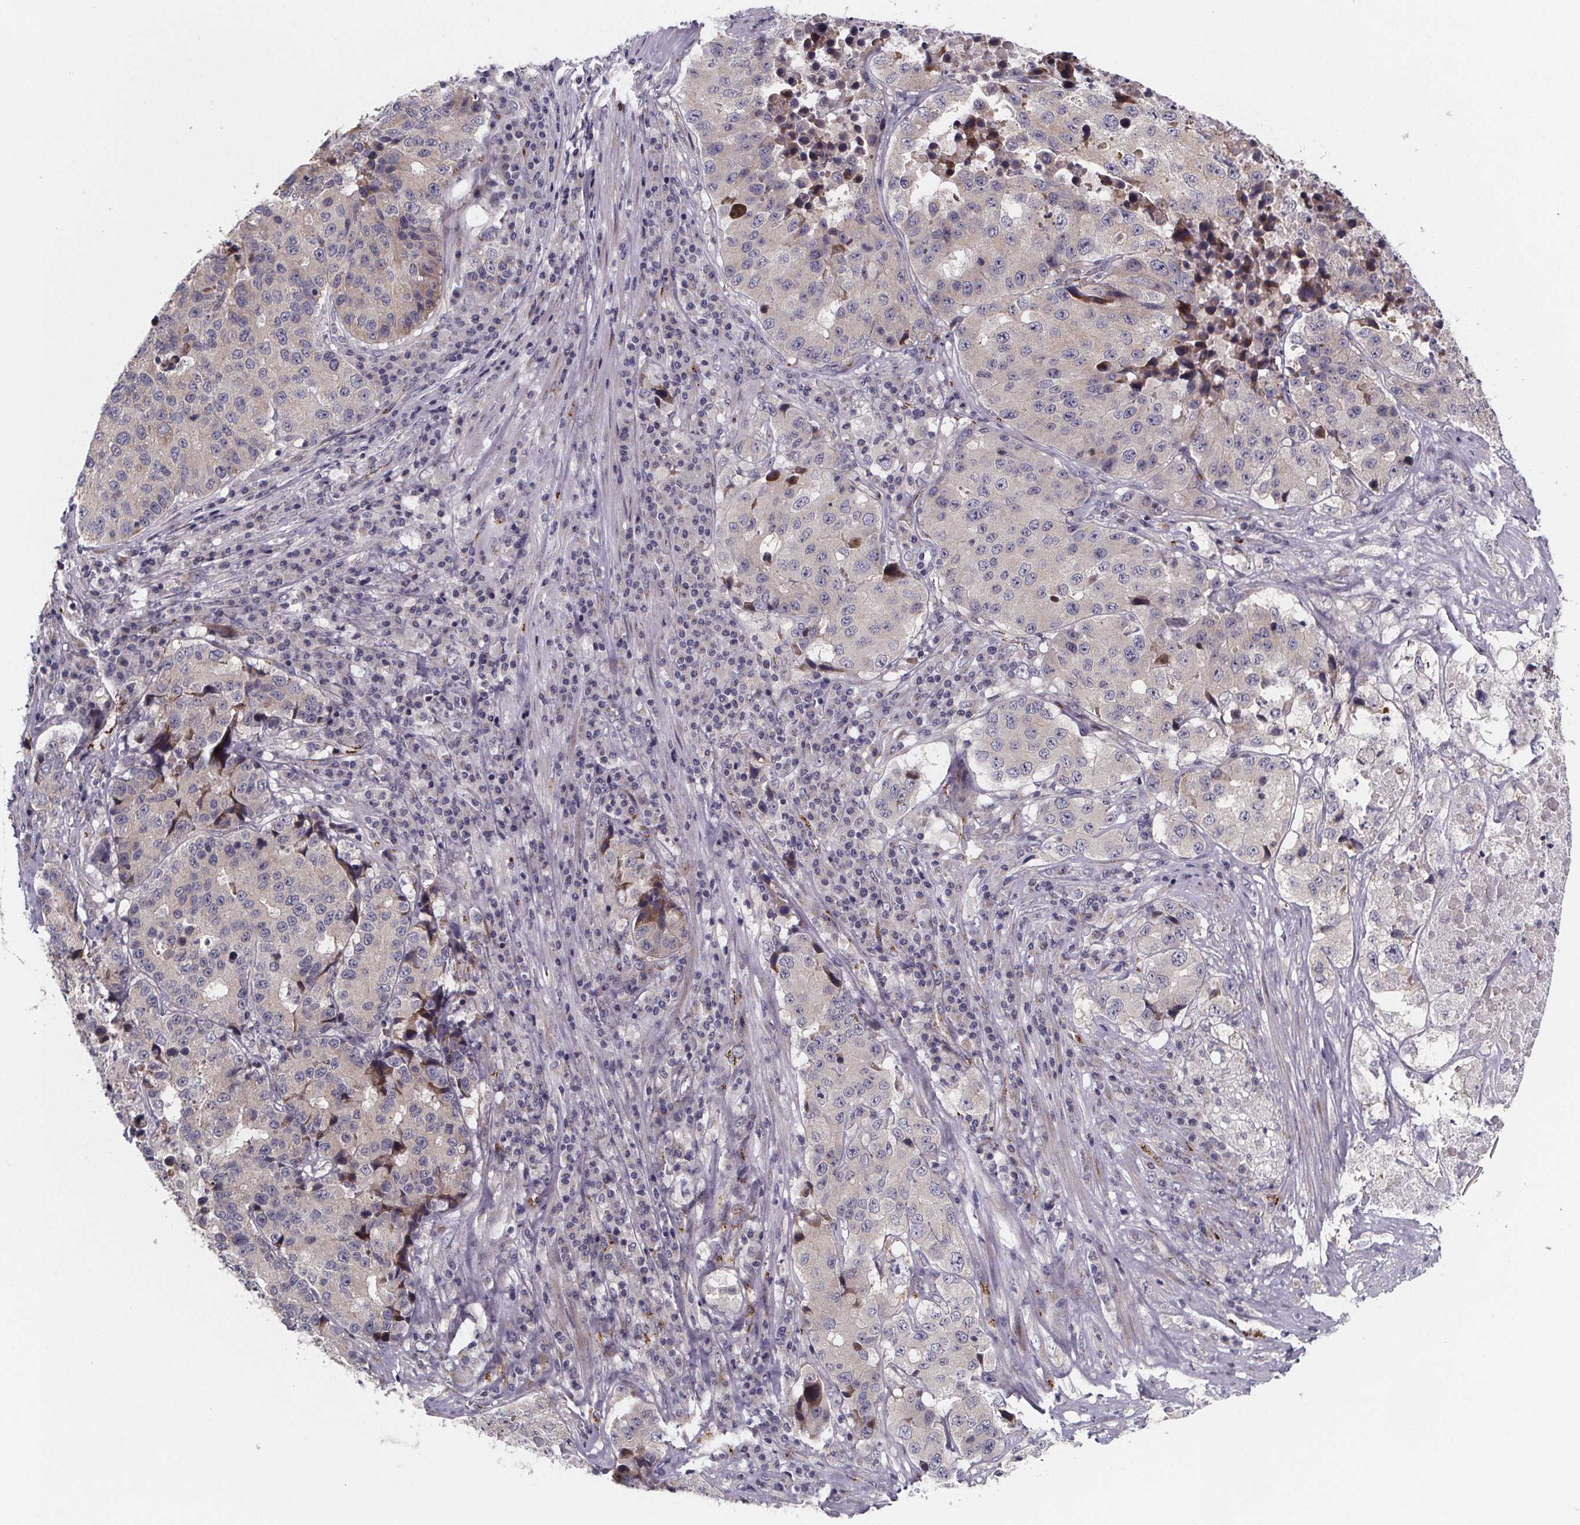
{"staining": {"intensity": "negative", "quantity": "none", "location": "none"}, "tissue": "stomach cancer", "cell_type": "Tumor cells", "image_type": "cancer", "snomed": [{"axis": "morphology", "description": "Adenocarcinoma, NOS"}, {"axis": "topography", "description": "Stomach"}], "caption": "Immunohistochemistry (IHC) of stomach cancer reveals no positivity in tumor cells.", "gene": "NDST1", "patient": {"sex": "male", "age": 71}}